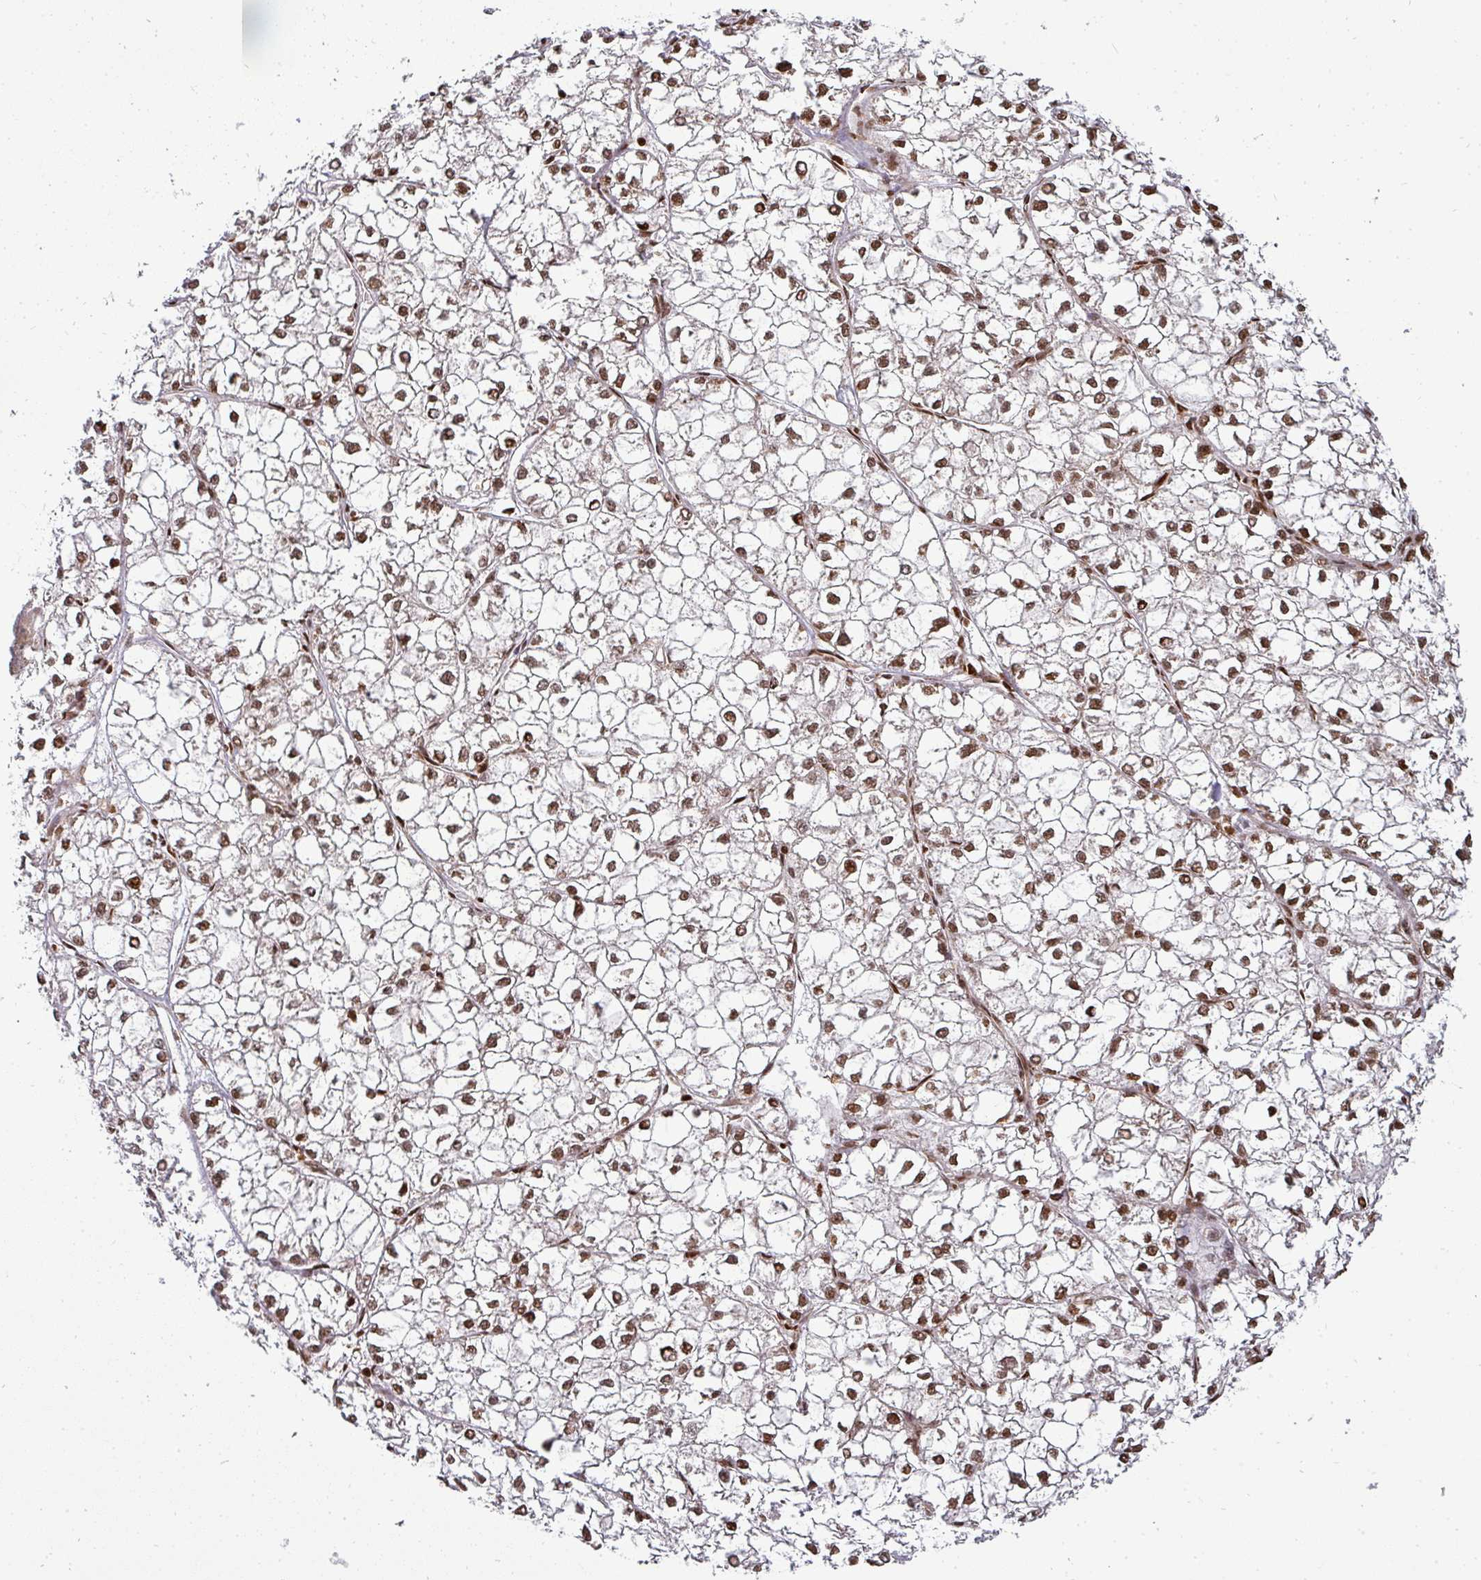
{"staining": {"intensity": "moderate", "quantity": ">75%", "location": "nuclear"}, "tissue": "liver cancer", "cell_type": "Tumor cells", "image_type": "cancer", "snomed": [{"axis": "morphology", "description": "Carcinoma, Hepatocellular, NOS"}, {"axis": "topography", "description": "Liver"}], "caption": "Immunohistochemistry micrograph of neoplastic tissue: human liver cancer (hepatocellular carcinoma) stained using immunohistochemistry exhibits medium levels of moderate protein expression localized specifically in the nuclear of tumor cells, appearing as a nuclear brown color.", "gene": "PATZ1", "patient": {"sex": "female", "age": 43}}